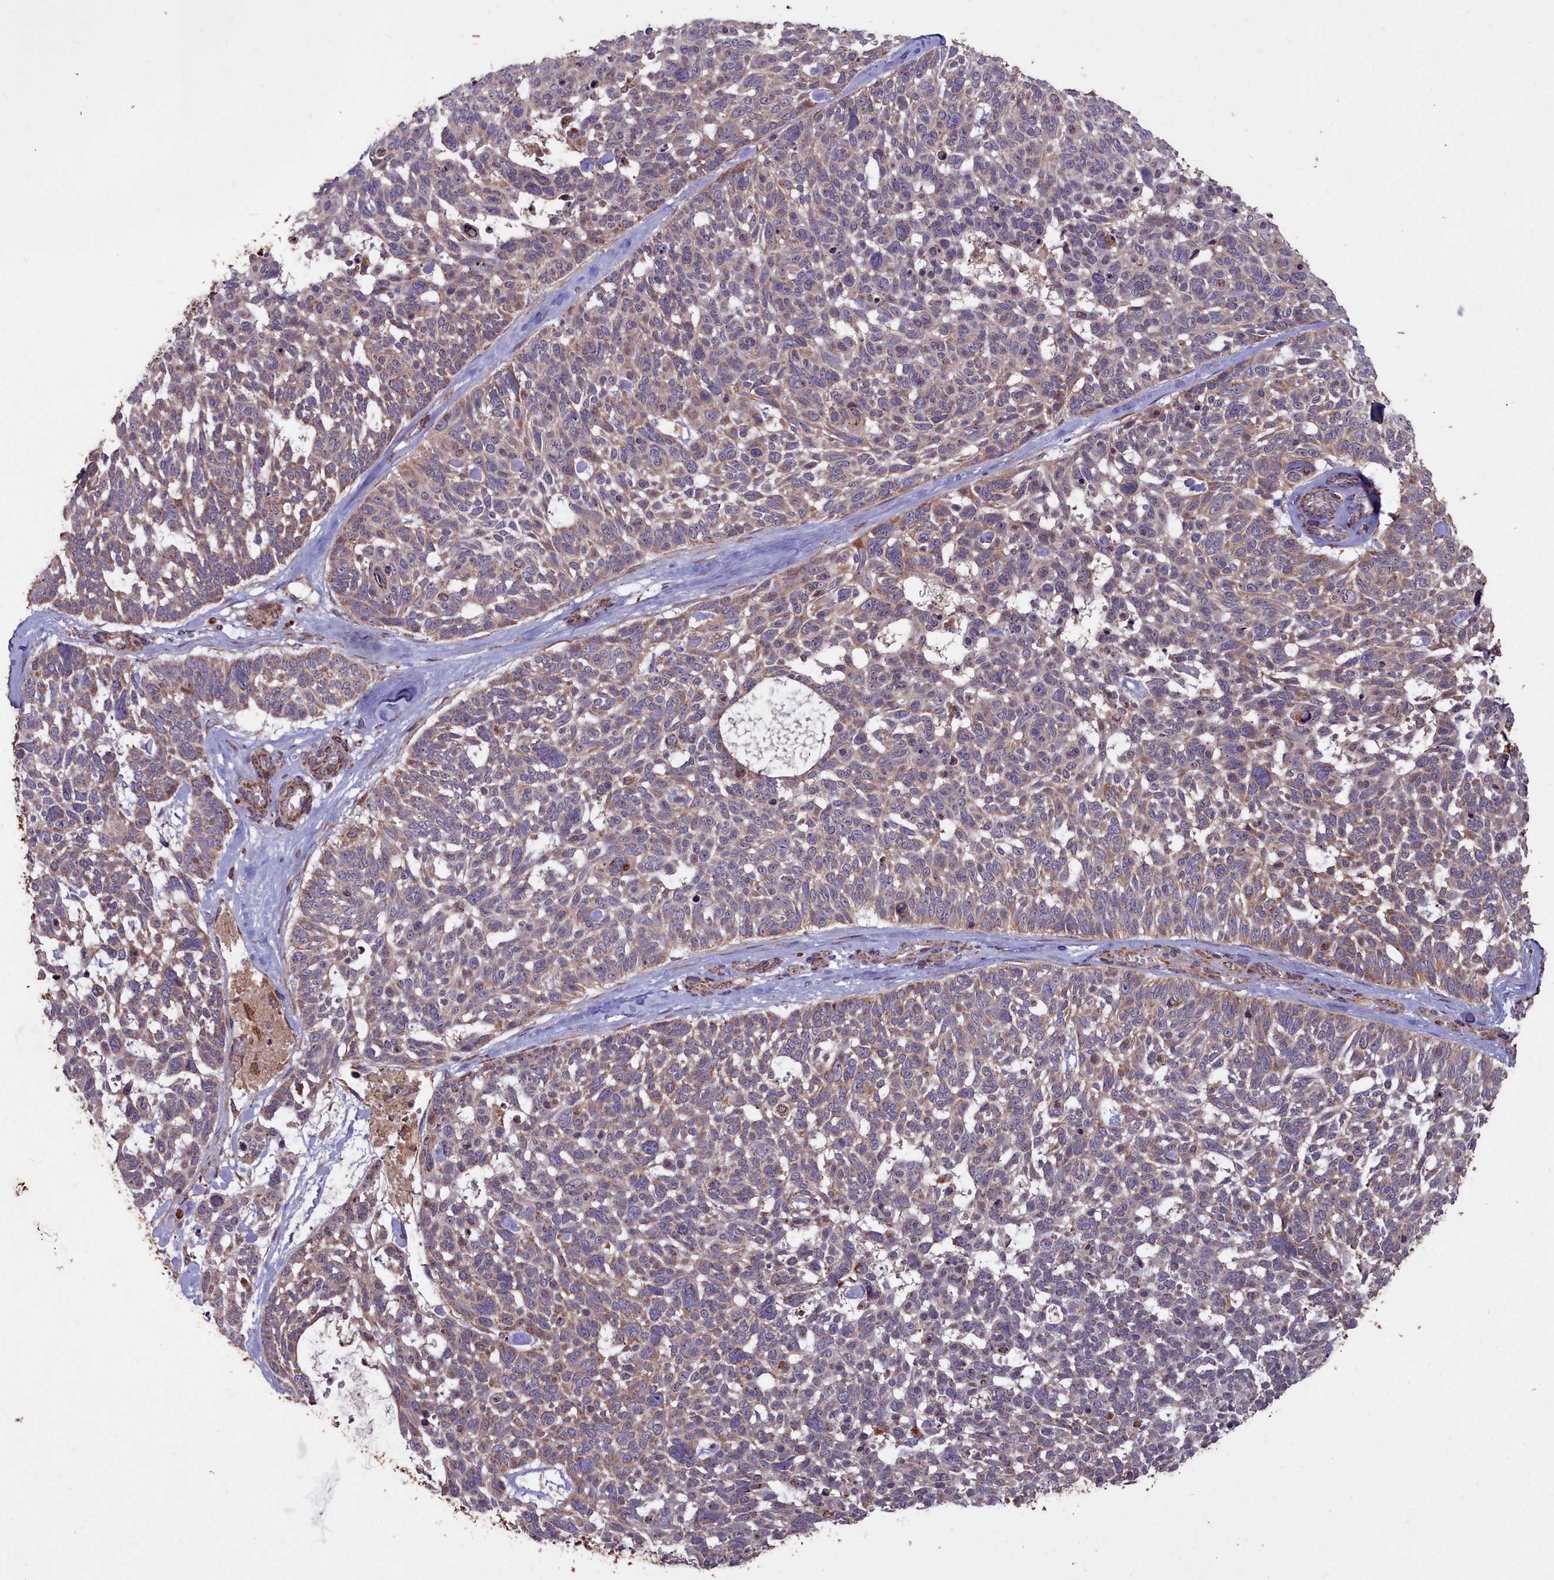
{"staining": {"intensity": "weak", "quantity": ">75%", "location": "cytoplasmic/membranous"}, "tissue": "skin cancer", "cell_type": "Tumor cells", "image_type": "cancer", "snomed": [{"axis": "morphology", "description": "Basal cell carcinoma"}, {"axis": "topography", "description": "Skin"}], "caption": "High-magnification brightfield microscopy of basal cell carcinoma (skin) stained with DAB (3,3'-diaminobenzidine) (brown) and counterstained with hematoxylin (blue). tumor cells exhibit weak cytoplasmic/membranous expression is identified in approximately>75% of cells.", "gene": "COX11", "patient": {"sex": "male", "age": 88}}